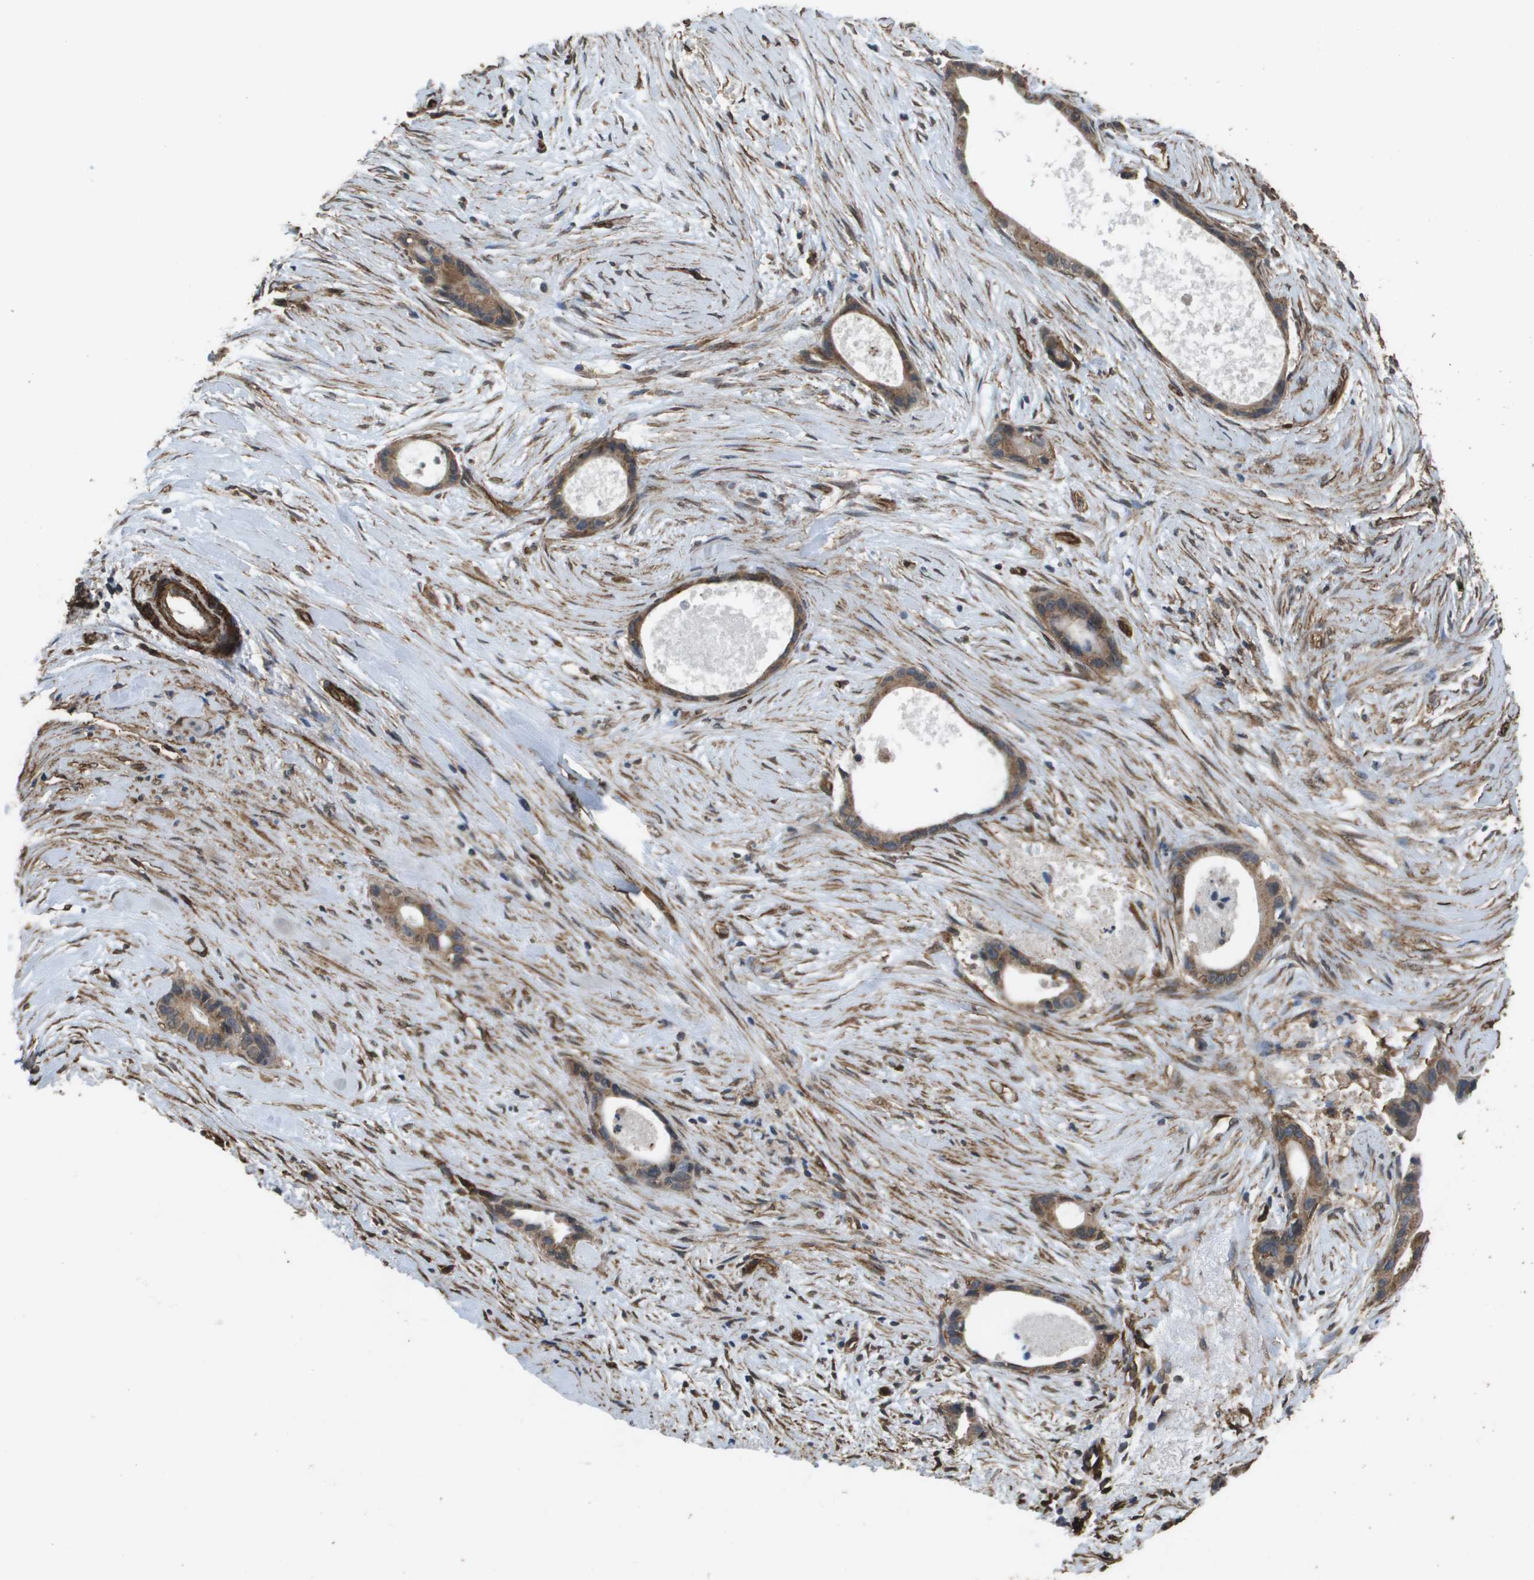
{"staining": {"intensity": "moderate", "quantity": ">75%", "location": "cytoplasmic/membranous"}, "tissue": "liver cancer", "cell_type": "Tumor cells", "image_type": "cancer", "snomed": [{"axis": "morphology", "description": "Cholangiocarcinoma"}, {"axis": "topography", "description": "Liver"}], "caption": "Immunohistochemical staining of human cholangiocarcinoma (liver) reveals medium levels of moderate cytoplasmic/membranous protein staining in about >75% of tumor cells.", "gene": "AAMP", "patient": {"sex": "female", "age": 55}}